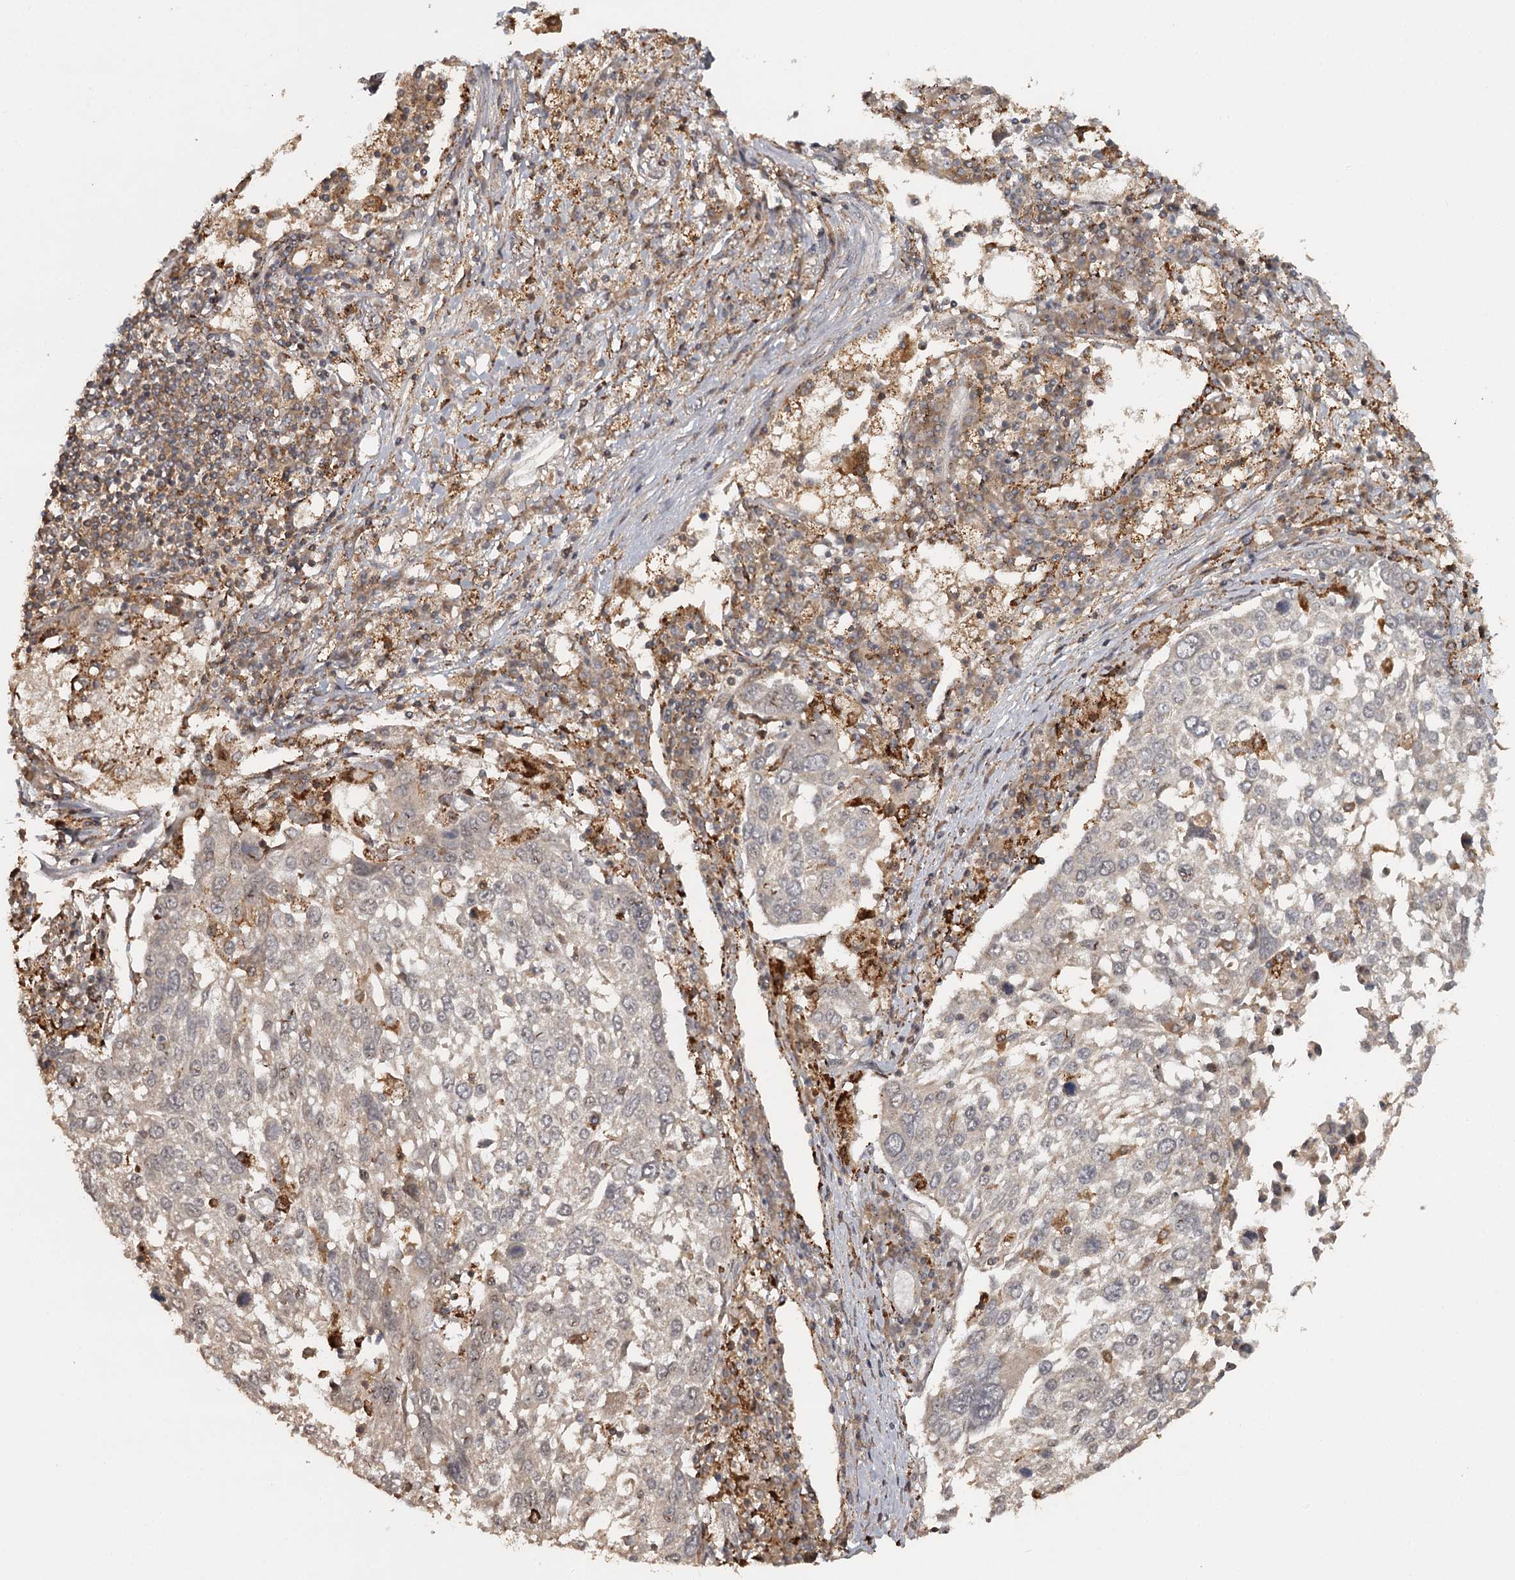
{"staining": {"intensity": "weak", "quantity": "<25%", "location": "cytoplasmic/membranous"}, "tissue": "lung cancer", "cell_type": "Tumor cells", "image_type": "cancer", "snomed": [{"axis": "morphology", "description": "Squamous cell carcinoma, NOS"}, {"axis": "topography", "description": "Lung"}], "caption": "Immunohistochemistry histopathology image of human lung cancer stained for a protein (brown), which demonstrates no staining in tumor cells.", "gene": "FAXC", "patient": {"sex": "male", "age": 65}}